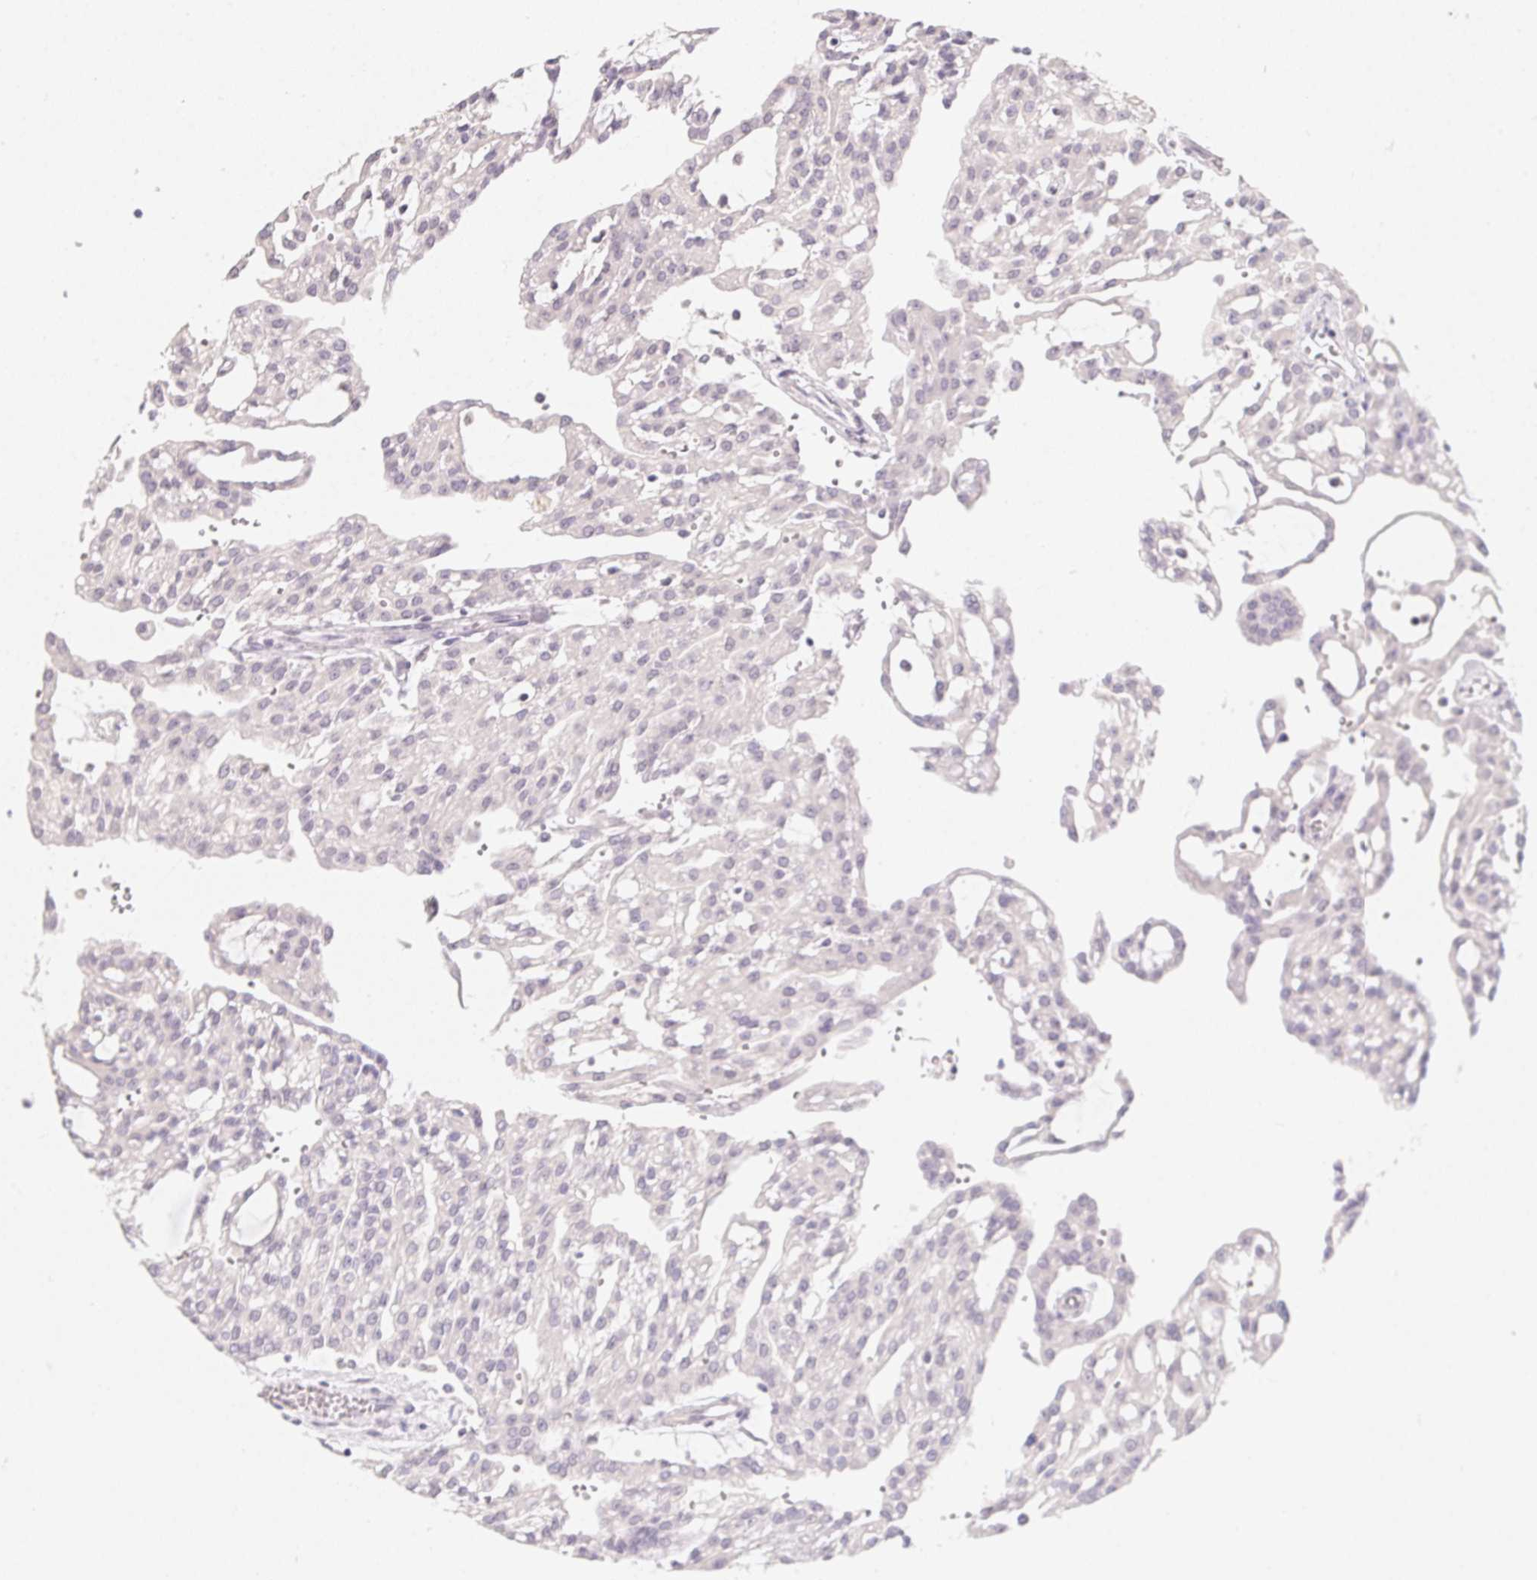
{"staining": {"intensity": "negative", "quantity": "none", "location": "none"}, "tissue": "renal cancer", "cell_type": "Tumor cells", "image_type": "cancer", "snomed": [{"axis": "morphology", "description": "Adenocarcinoma, NOS"}, {"axis": "topography", "description": "Kidney"}], "caption": "An immunohistochemistry (IHC) photomicrograph of adenocarcinoma (renal) is shown. There is no staining in tumor cells of adenocarcinoma (renal). (IHC, brightfield microscopy, high magnification).", "gene": "ZBBX", "patient": {"sex": "male", "age": 63}}